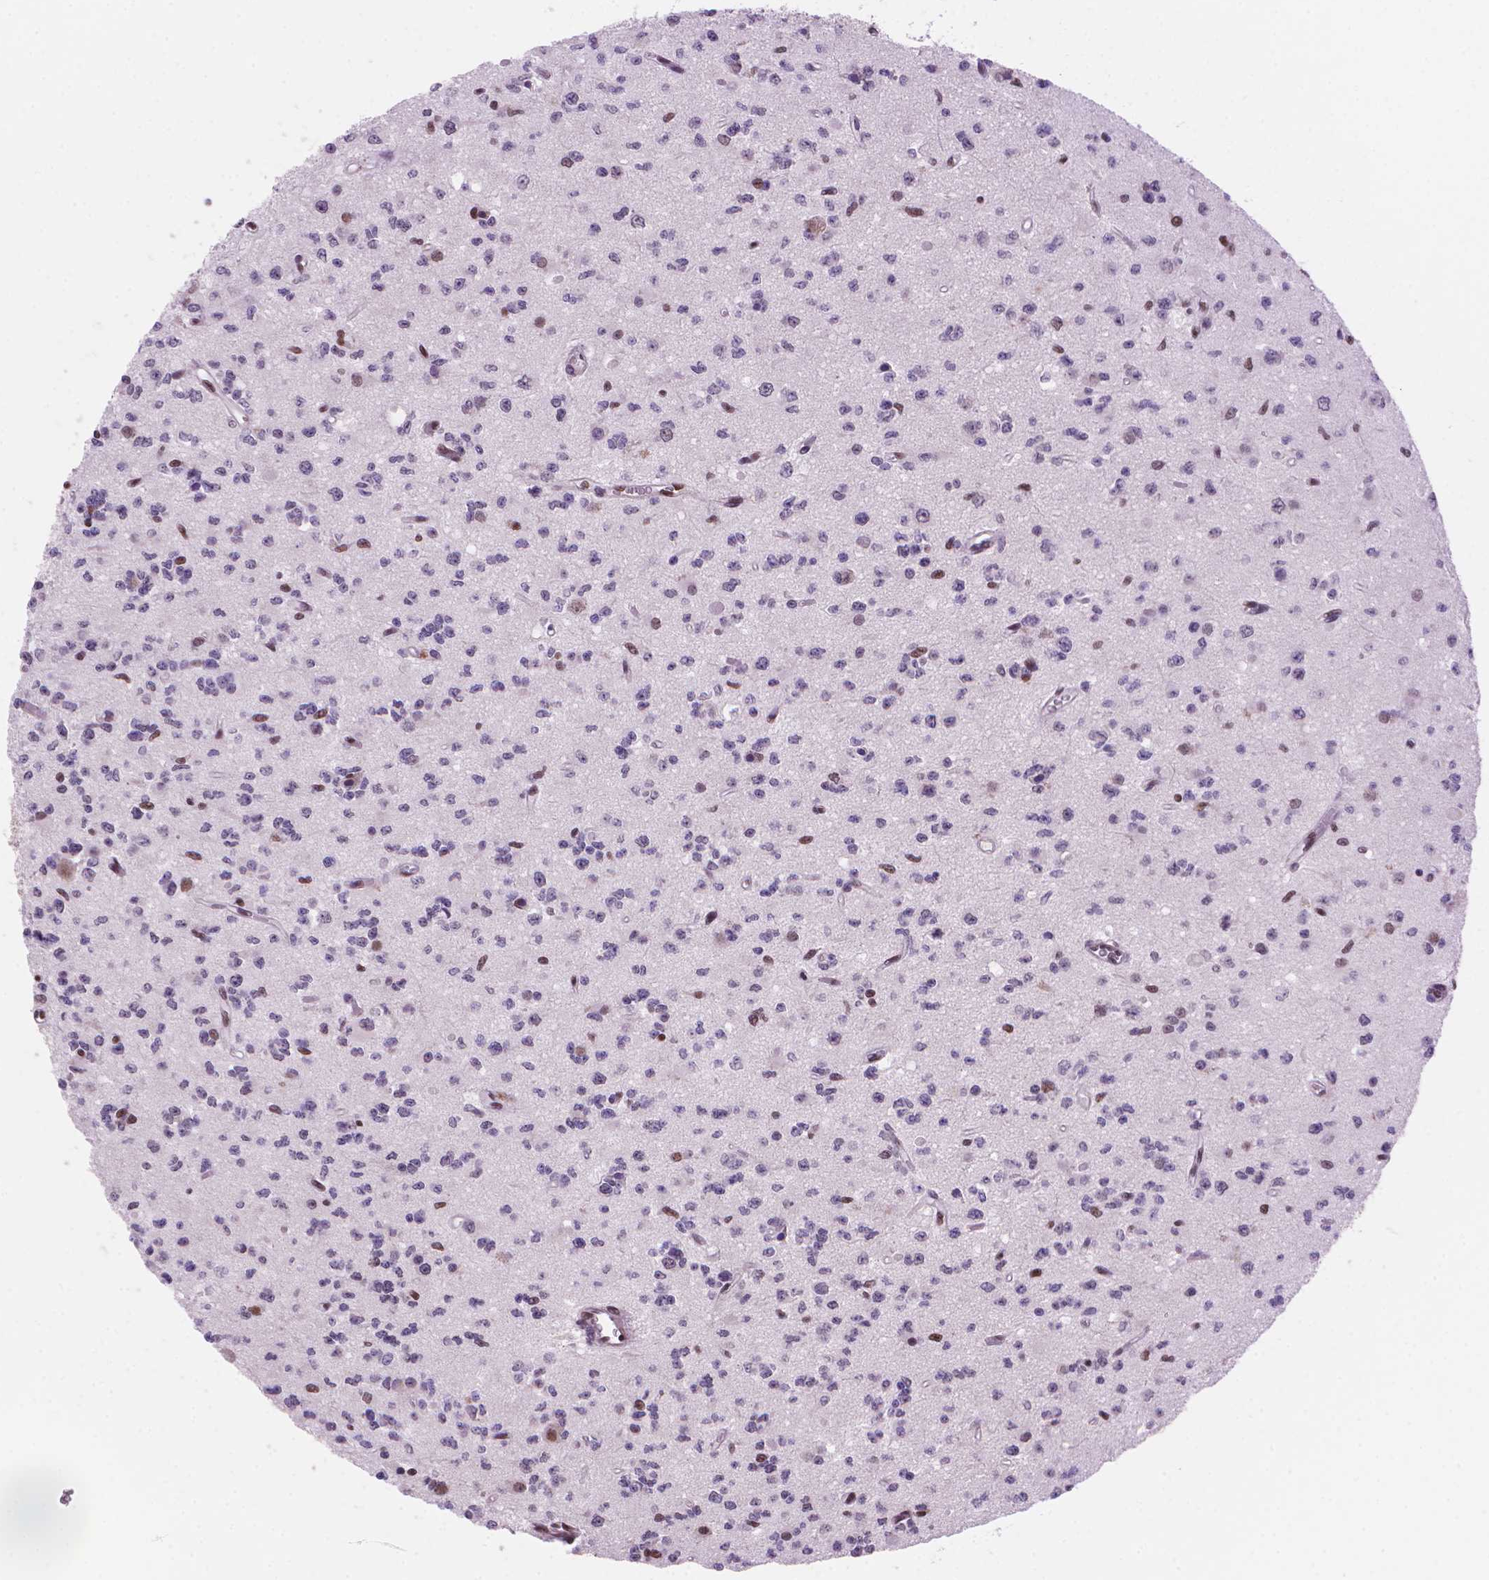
{"staining": {"intensity": "moderate", "quantity": "<25%", "location": "nuclear"}, "tissue": "glioma", "cell_type": "Tumor cells", "image_type": "cancer", "snomed": [{"axis": "morphology", "description": "Glioma, malignant, Low grade"}, {"axis": "topography", "description": "Brain"}], "caption": "Immunohistochemical staining of malignant glioma (low-grade) demonstrates low levels of moderate nuclear expression in about <25% of tumor cells.", "gene": "UBN1", "patient": {"sex": "female", "age": 45}}